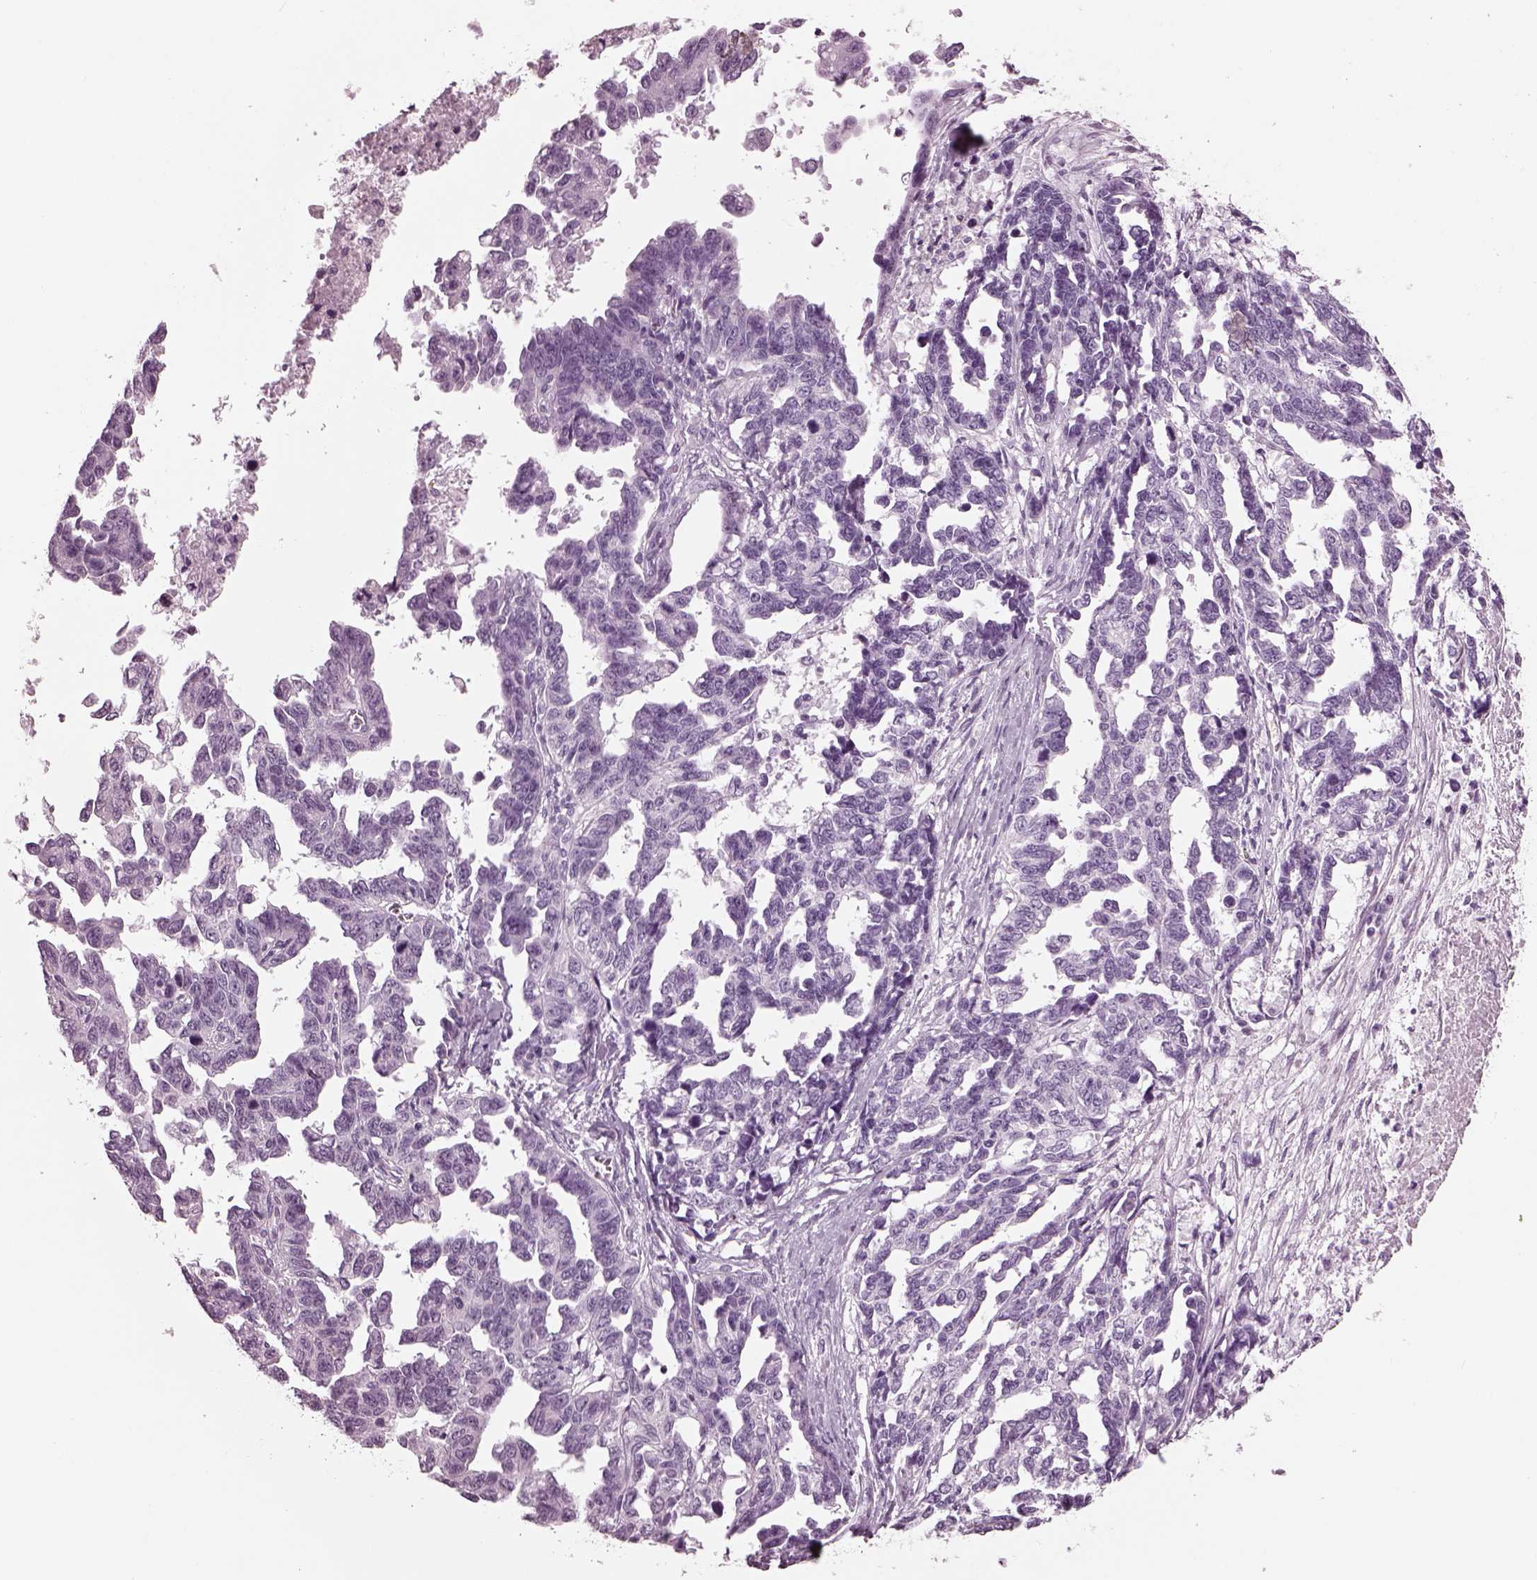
{"staining": {"intensity": "negative", "quantity": "none", "location": "none"}, "tissue": "ovarian cancer", "cell_type": "Tumor cells", "image_type": "cancer", "snomed": [{"axis": "morphology", "description": "Cystadenocarcinoma, serous, NOS"}, {"axis": "topography", "description": "Ovary"}], "caption": "Tumor cells show no significant protein positivity in serous cystadenocarcinoma (ovarian). (Stains: DAB (3,3'-diaminobenzidine) immunohistochemistry with hematoxylin counter stain, Microscopy: brightfield microscopy at high magnification).", "gene": "TPPP2", "patient": {"sex": "female", "age": 69}}